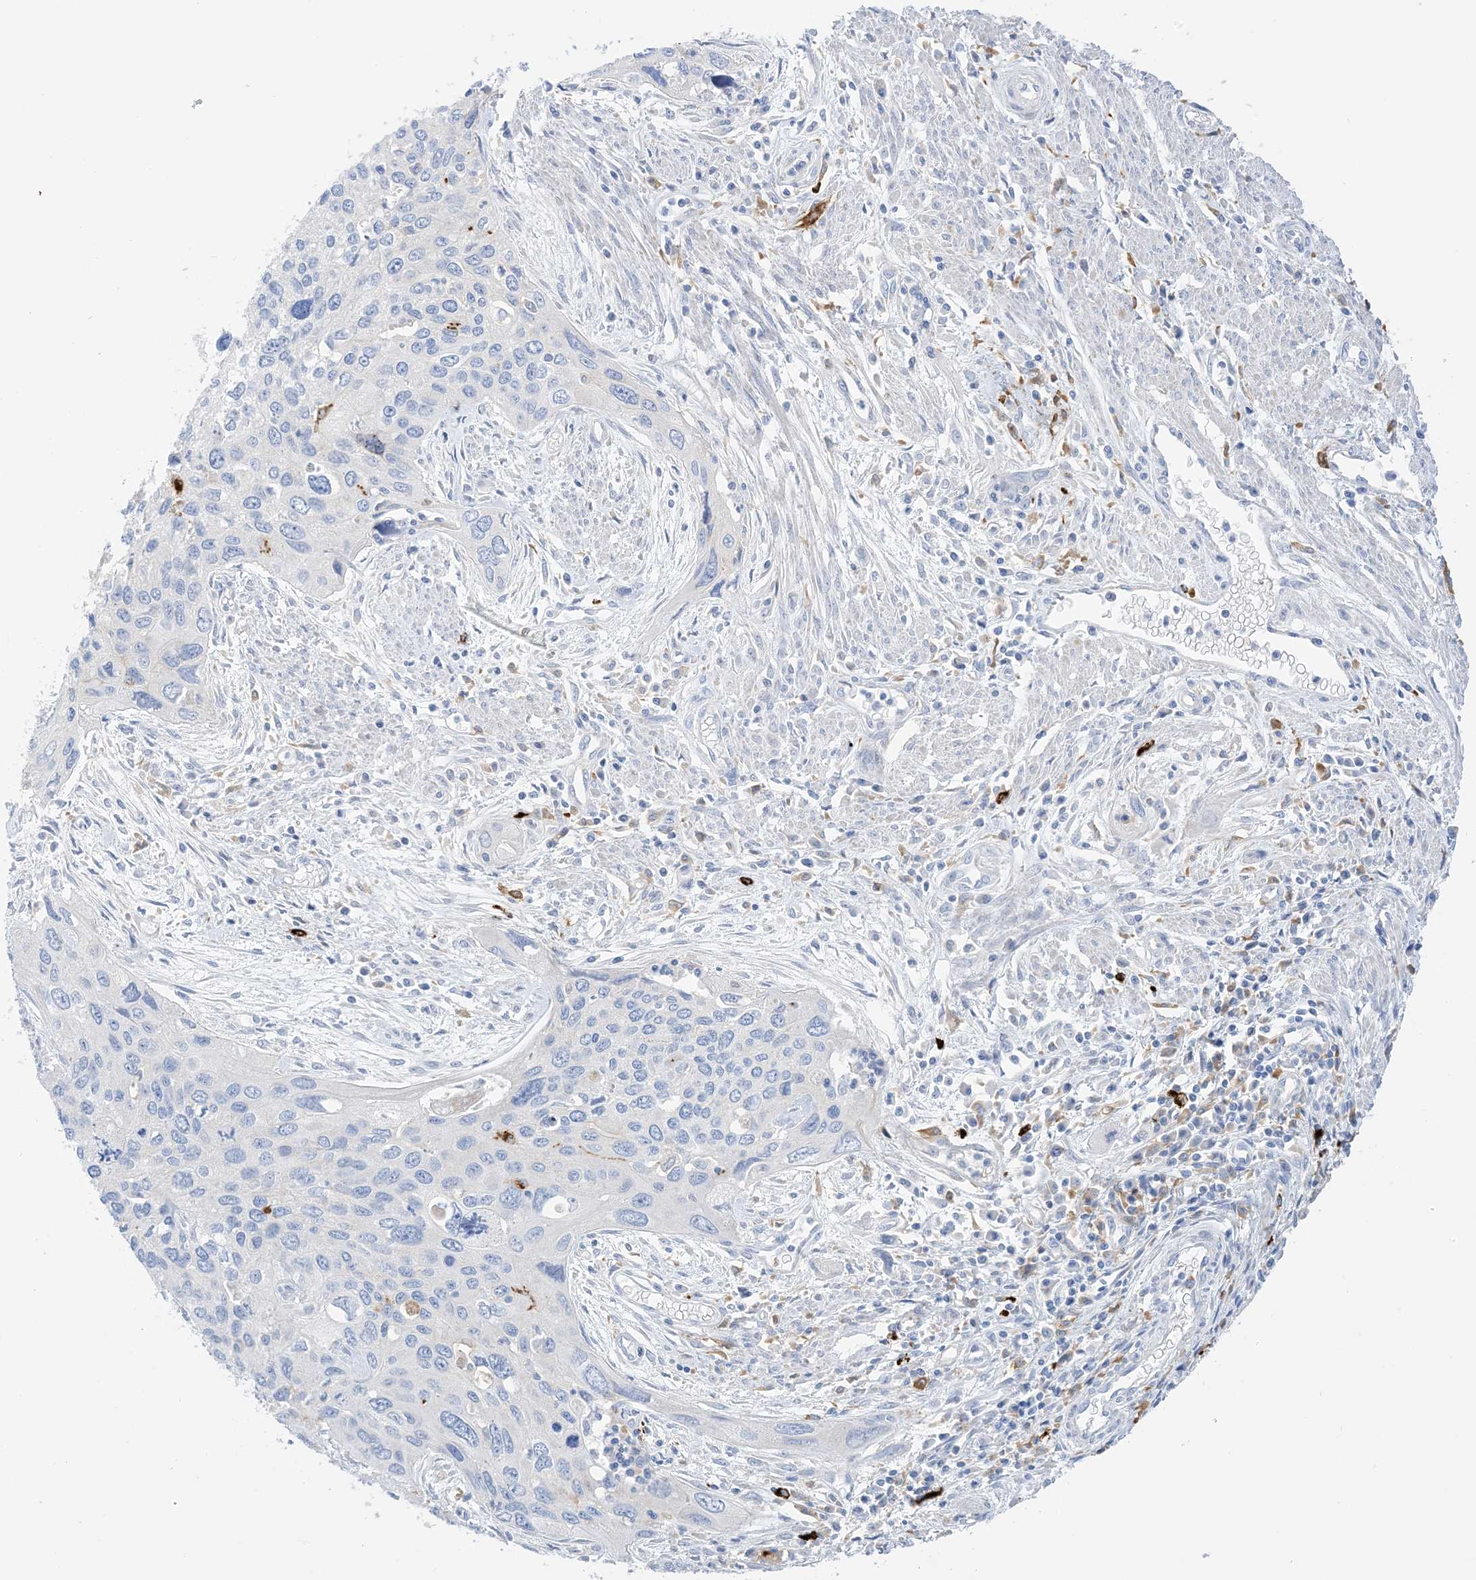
{"staining": {"intensity": "negative", "quantity": "none", "location": "none"}, "tissue": "cervical cancer", "cell_type": "Tumor cells", "image_type": "cancer", "snomed": [{"axis": "morphology", "description": "Squamous cell carcinoma, NOS"}, {"axis": "topography", "description": "Cervix"}], "caption": "IHC histopathology image of human squamous cell carcinoma (cervical) stained for a protein (brown), which exhibits no positivity in tumor cells. (DAB immunohistochemistry (IHC), high magnification).", "gene": "DPH3", "patient": {"sex": "female", "age": 55}}